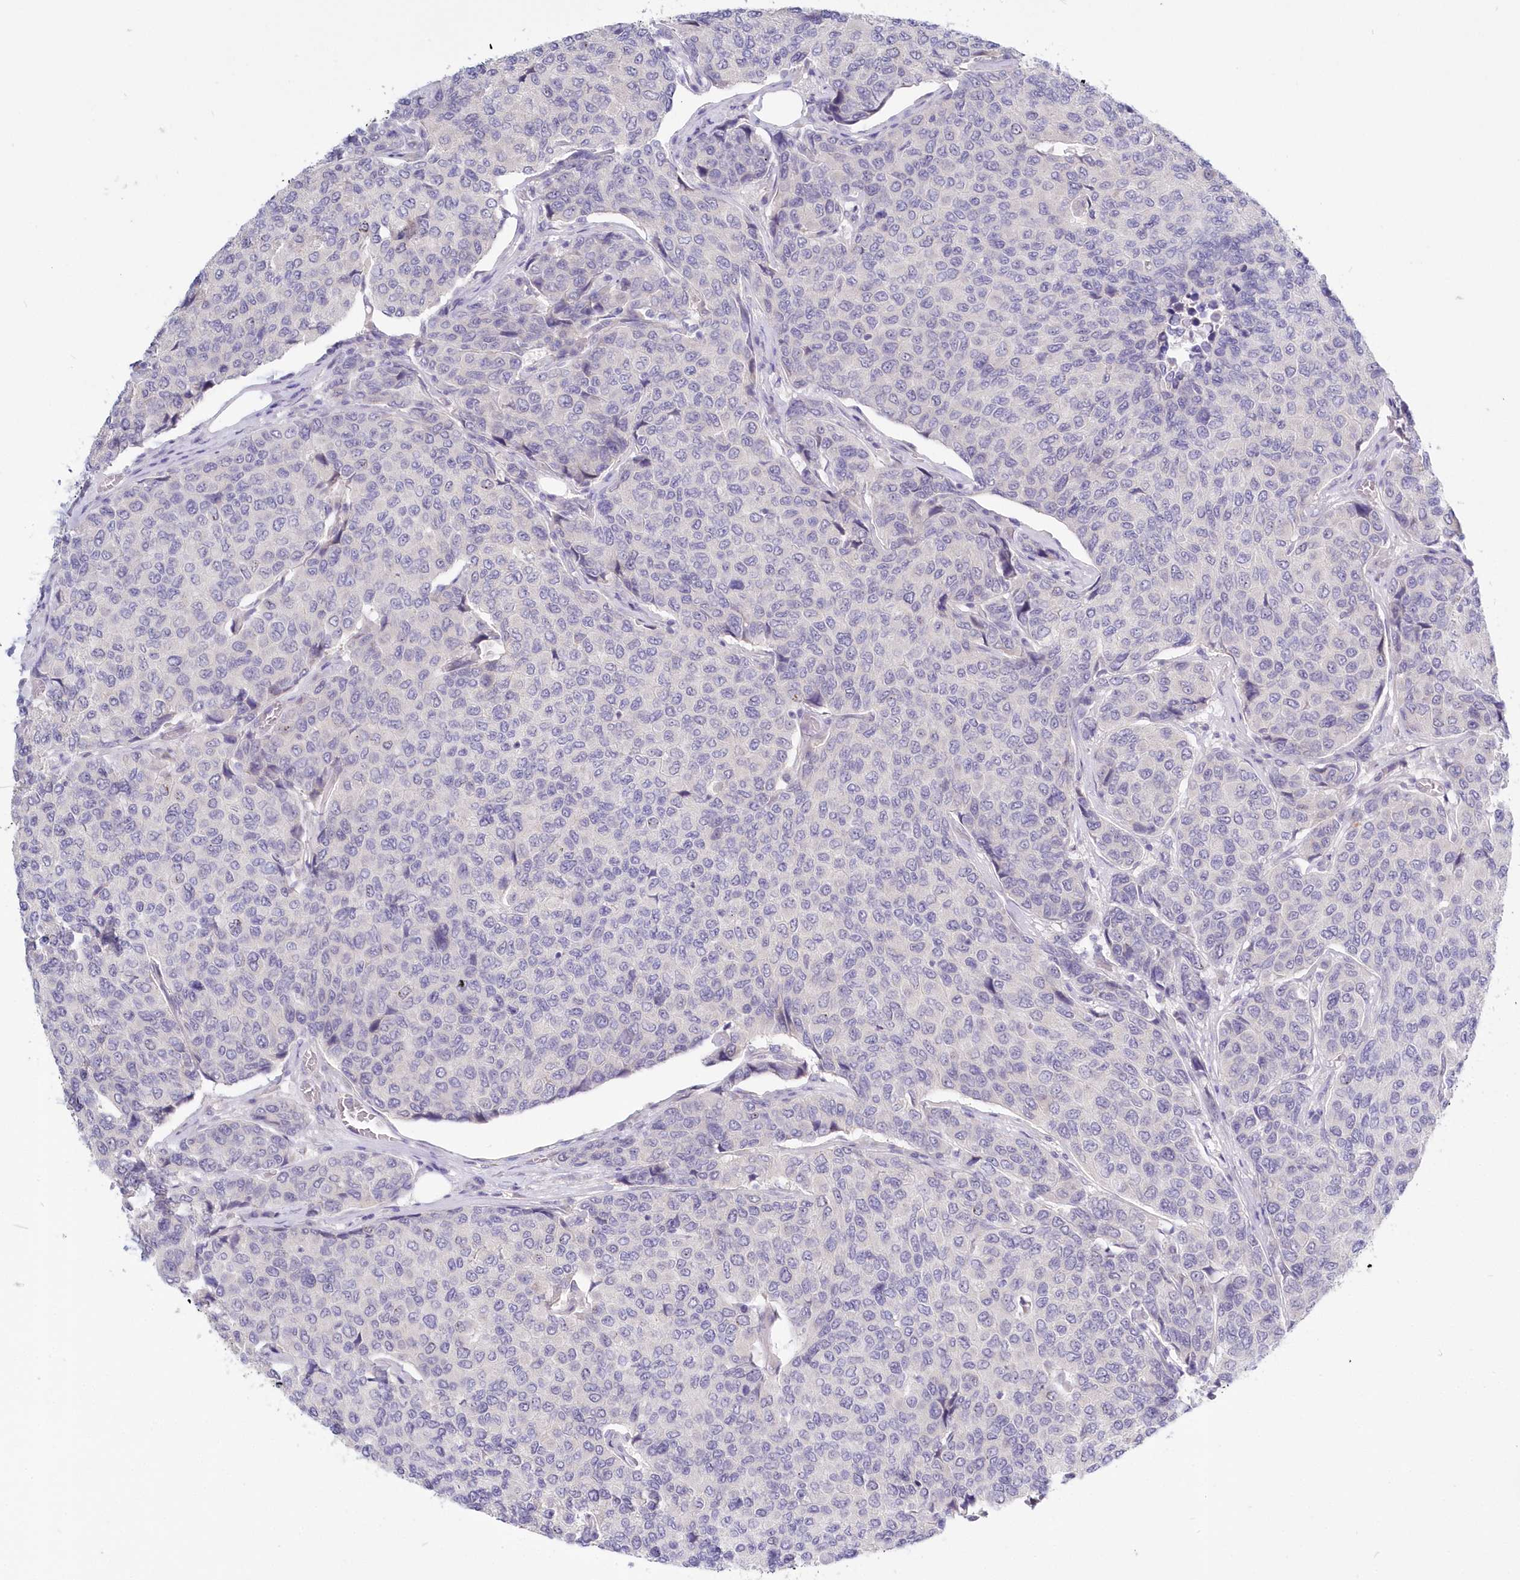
{"staining": {"intensity": "negative", "quantity": "none", "location": "none"}, "tissue": "breast cancer", "cell_type": "Tumor cells", "image_type": "cancer", "snomed": [{"axis": "morphology", "description": "Duct carcinoma"}, {"axis": "topography", "description": "Breast"}], "caption": "Human breast intraductal carcinoma stained for a protein using immunohistochemistry (IHC) shows no expression in tumor cells.", "gene": "KATNA1", "patient": {"sex": "female", "age": 55}}